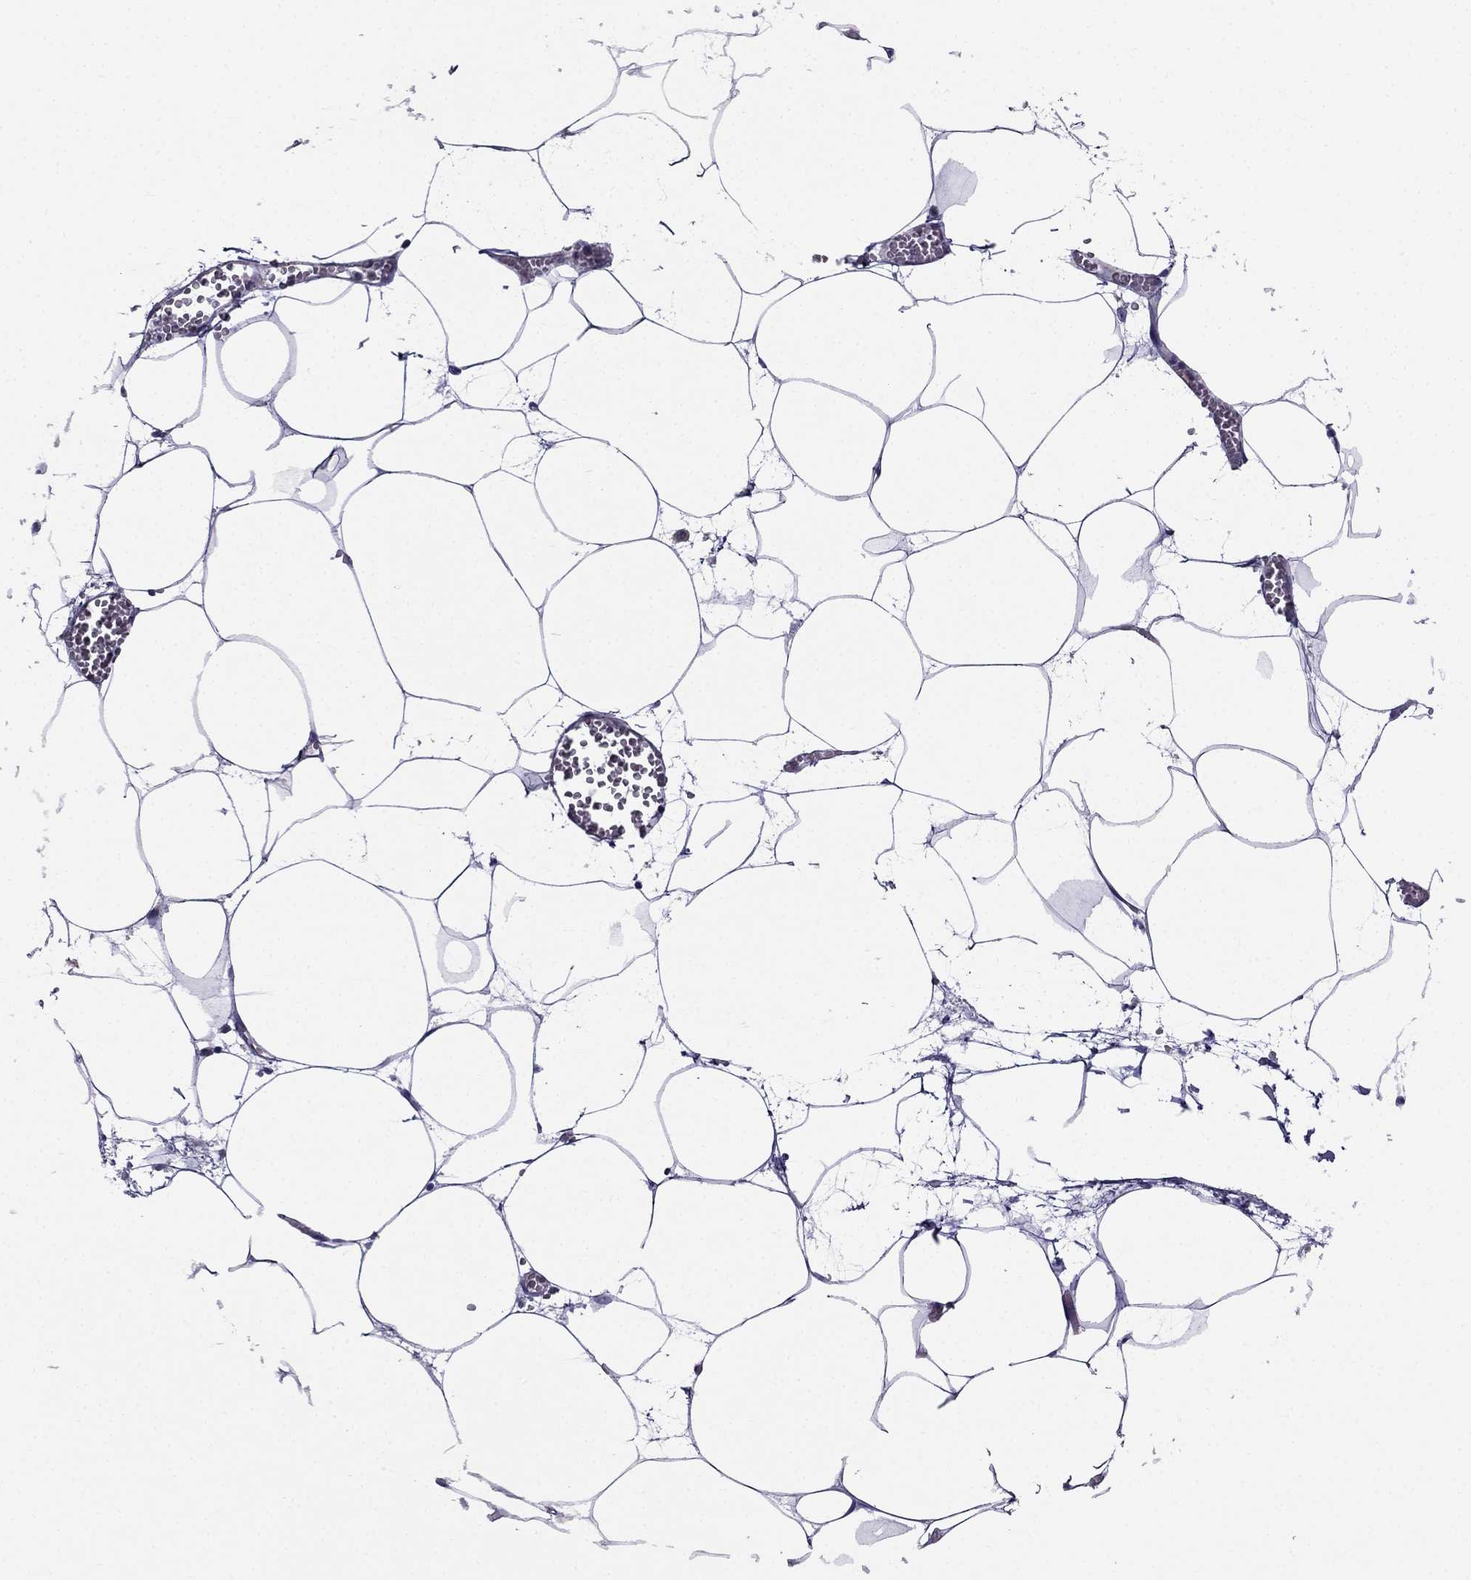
{"staining": {"intensity": "negative", "quantity": "none", "location": "none"}, "tissue": "adipose tissue", "cell_type": "Adipocytes", "image_type": "normal", "snomed": [{"axis": "morphology", "description": "Normal tissue, NOS"}, {"axis": "topography", "description": "Adipose tissue"}, {"axis": "topography", "description": "Pancreas"}, {"axis": "topography", "description": "Peripheral nerve tissue"}], "caption": "Immunohistochemistry micrograph of unremarkable adipose tissue: human adipose tissue stained with DAB (3,3'-diaminobenzidine) displays no significant protein expression in adipocytes. The staining was performed using DAB to visualize the protein expression in brown, while the nuclei were stained in blue with hematoxylin (Magnification: 20x).", "gene": "GNAL", "patient": {"sex": "female", "age": 58}}